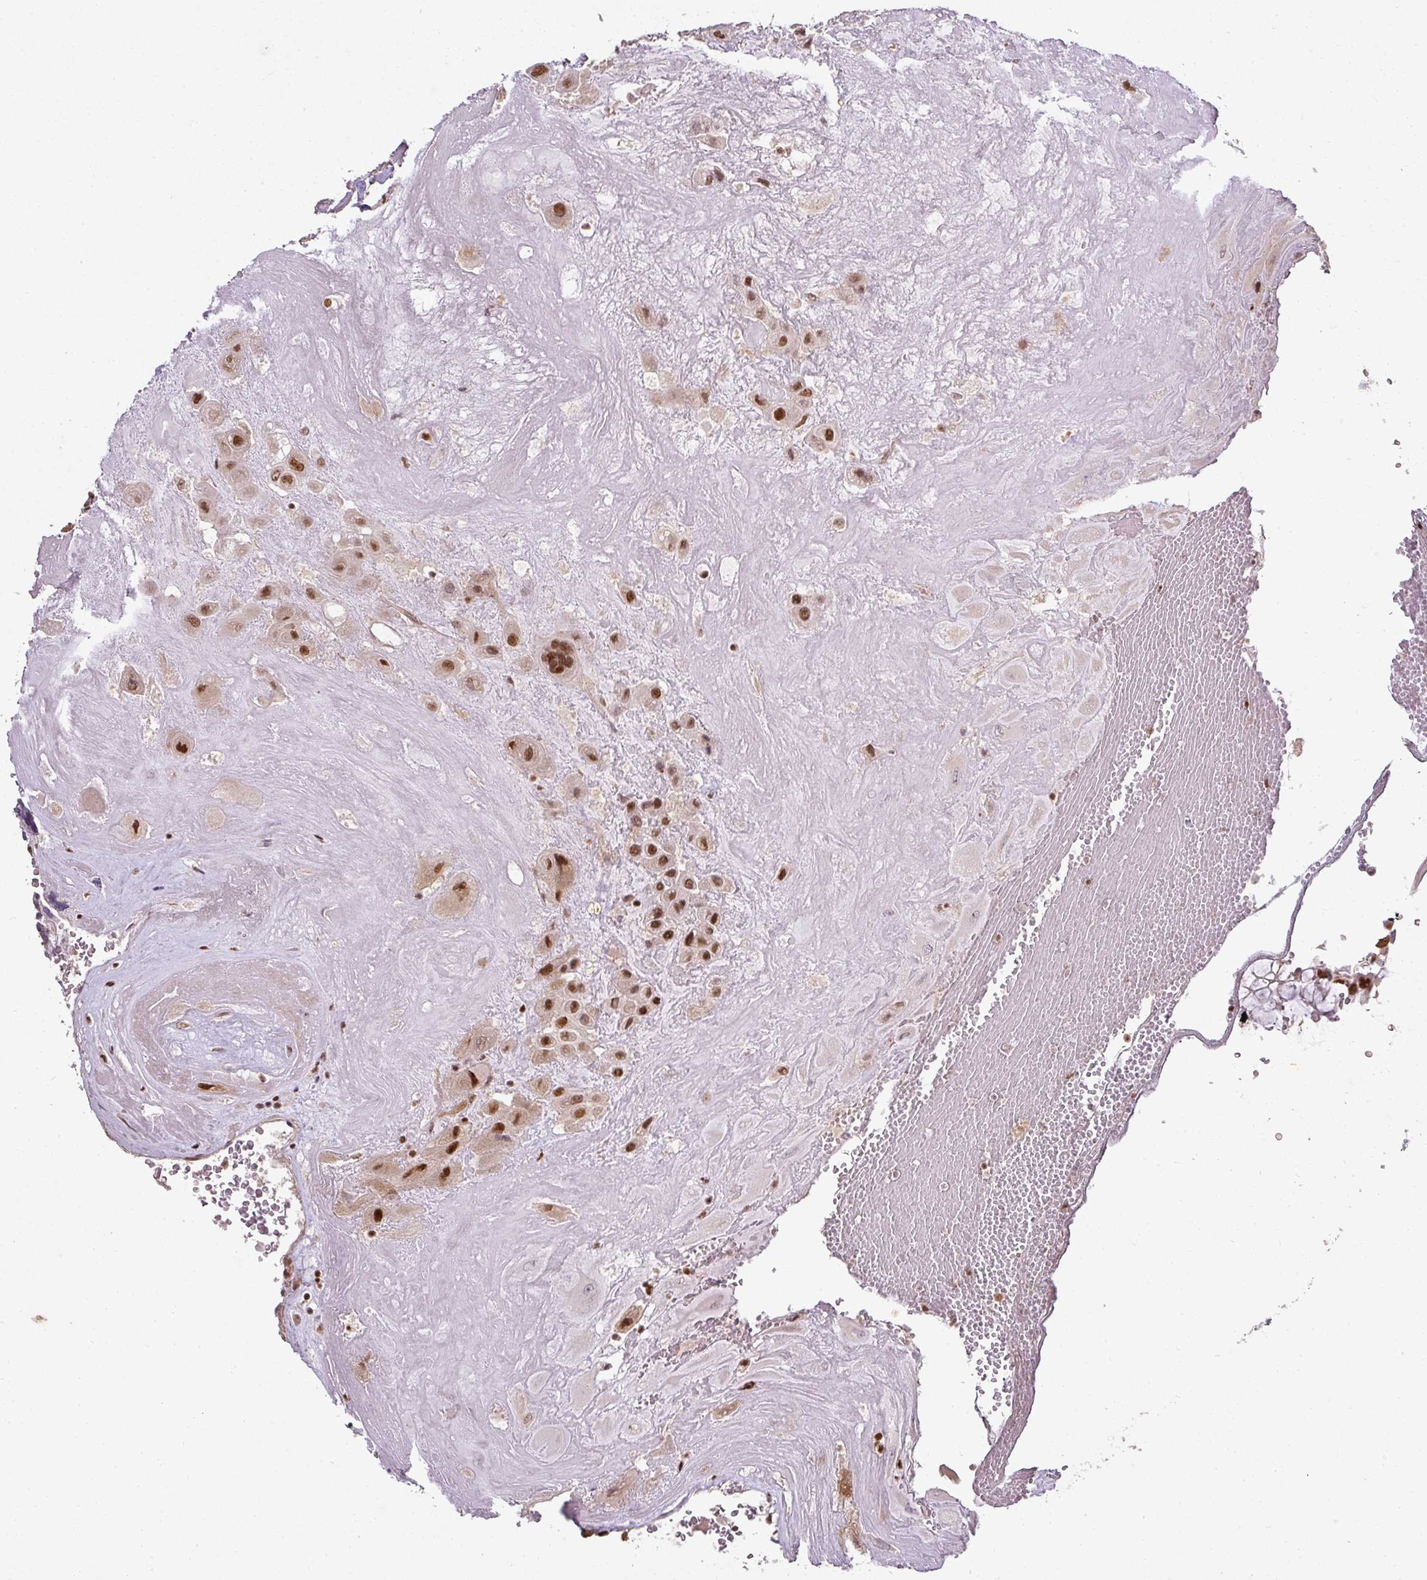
{"staining": {"intensity": "moderate", "quantity": ">75%", "location": "nuclear"}, "tissue": "placenta", "cell_type": "Decidual cells", "image_type": "normal", "snomed": [{"axis": "morphology", "description": "Normal tissue, NOS"}, {"axis": "topography", "description": "Placenta"}], "caption": "This is a micrograph of IHC staining of unremarkable placenta, which shows moderate staining in the nuclear of decidual cells.", "gene": "GPRIN2", "patient": {"sex": "female", "age": 32}}